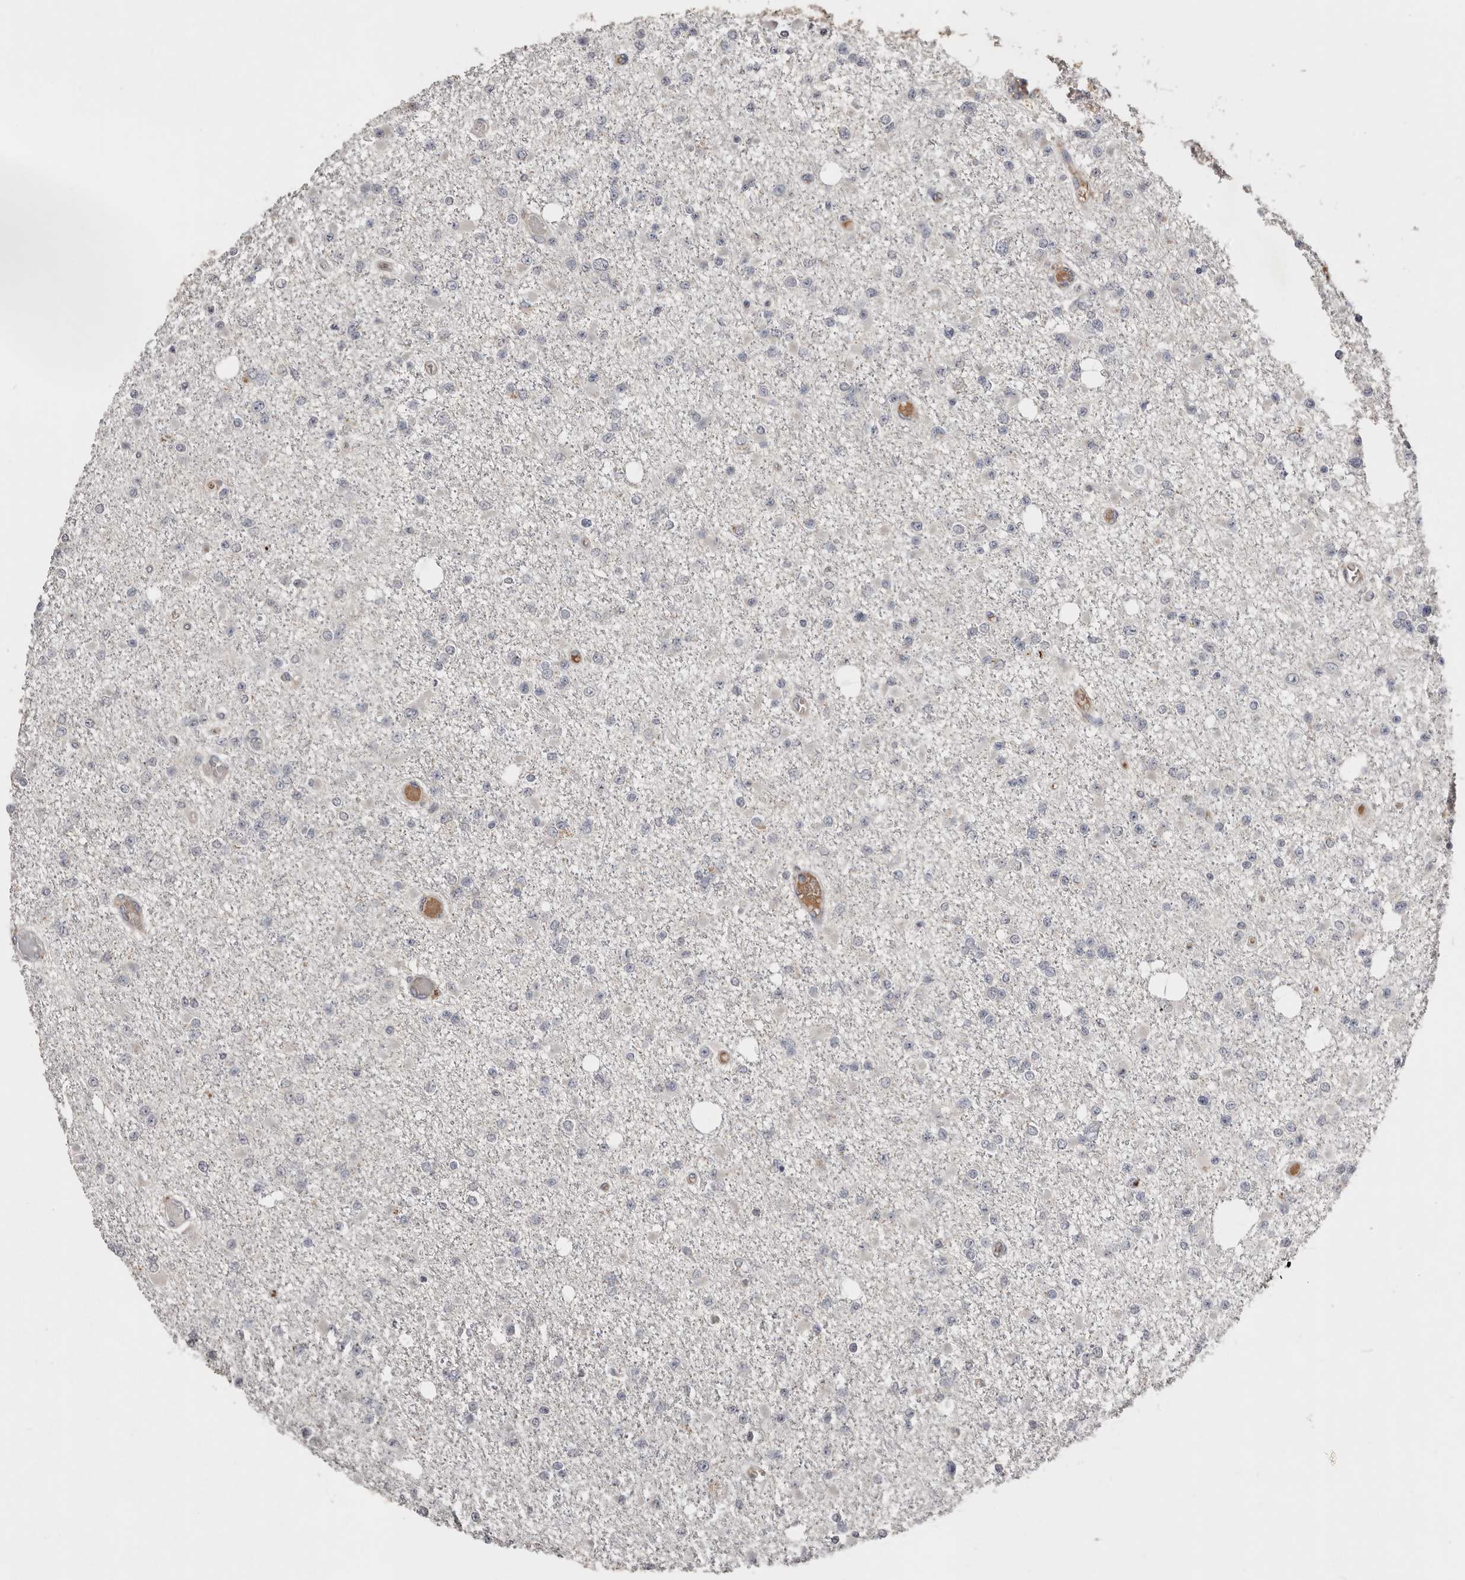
{"staining": {"intensity": "negative", "quantity": "none", "location": "none"}, "tissue": "glioma", "cell_type": "Tumor cells", "image_type": "cancer", "snomed": [{"axis": "morphology", "description": "Glioma, malignant, Low grade"}, {"axis": "topography", "description": "Brain"}], "caption": "Glioma stained for a protein using immunohistochemistry reveals no positivity tumor cells.", "gene": "SLC39A2", "patient": {"sex": "female", "age": 22}}